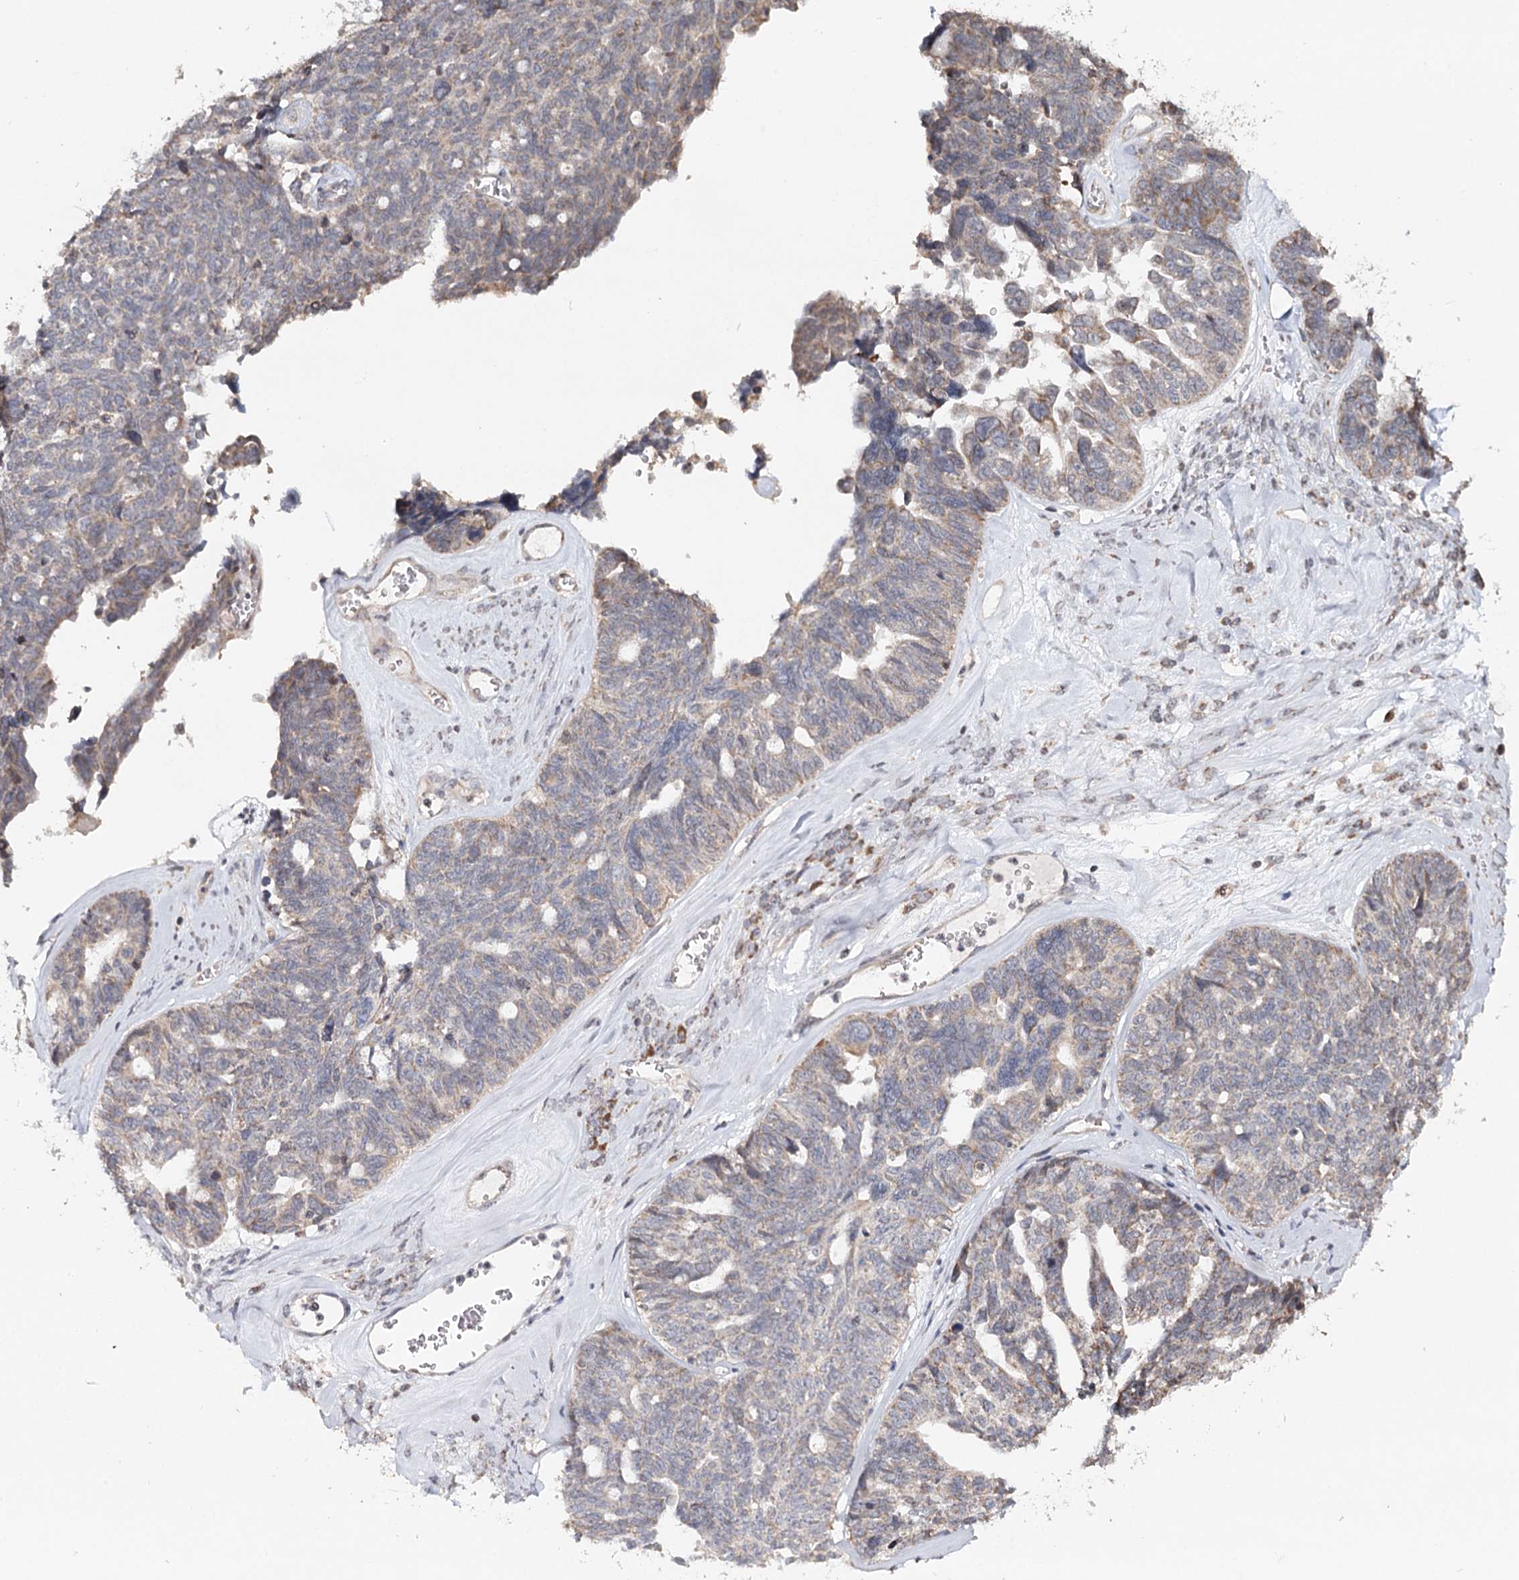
{"staining": {"intensity": "weak", "quantity": "25%-75%", "location": "cytoplasmic/membranous"}, "tissue": "ovarian cancer", "cell_type": "Tumor cells", "image_type": "cancer", "snomed": [{"axis": "morphology", "description": "Cystadenocarcinoma, serous, NOS"}, {"axis": "topography", "description": "Ovary"}], "caption": "Serous cystadenocarcinoma (ovarian) was stained to show a protein in brown. There is low levels of weak cytoplasmic/membranous staining in about 25%-75% of tumor cells. (brown staining indicates protein expression, while blue staining denotes nuclei).", "gene": "ICOS", "patient": {"sex": "female", "age": 79}}